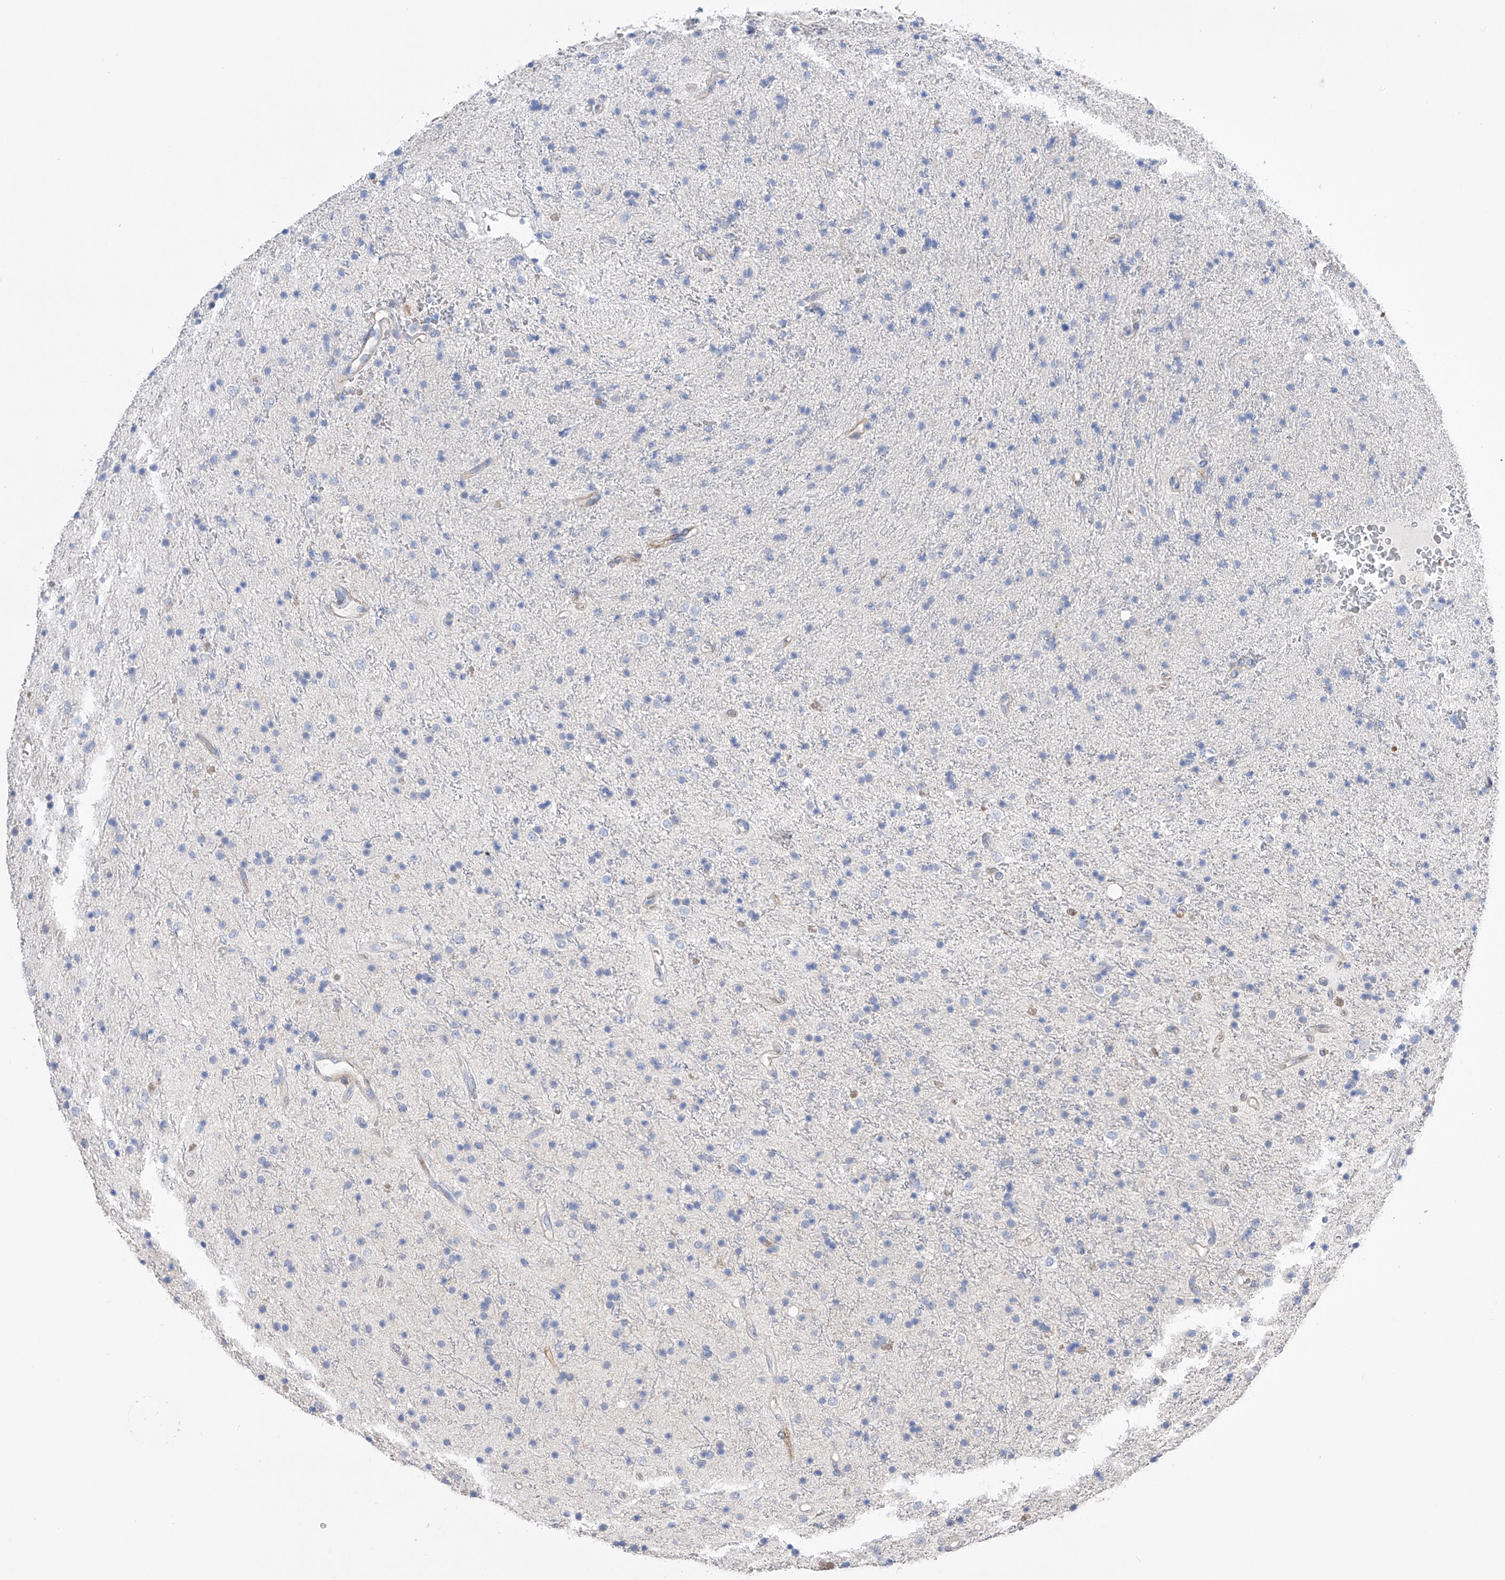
{"staining": {"intensity": "negative", "quantity": "none", "location": "none"}, "tissue": "glioma", "cell_type": "Tumor cells", "image_type": "cancer", "snomed": [{"axis": "morphology", "description": "Glioma, malignant, High grade"}, {"axis": "topography", "description": "Brain"}], "caption": "Immunohistochemical staining of human malignant high-grade glioma shows no significant expression in tumor cells.", "gene": "NFATC4", "patient": {"sex": "male", "age": 34}}